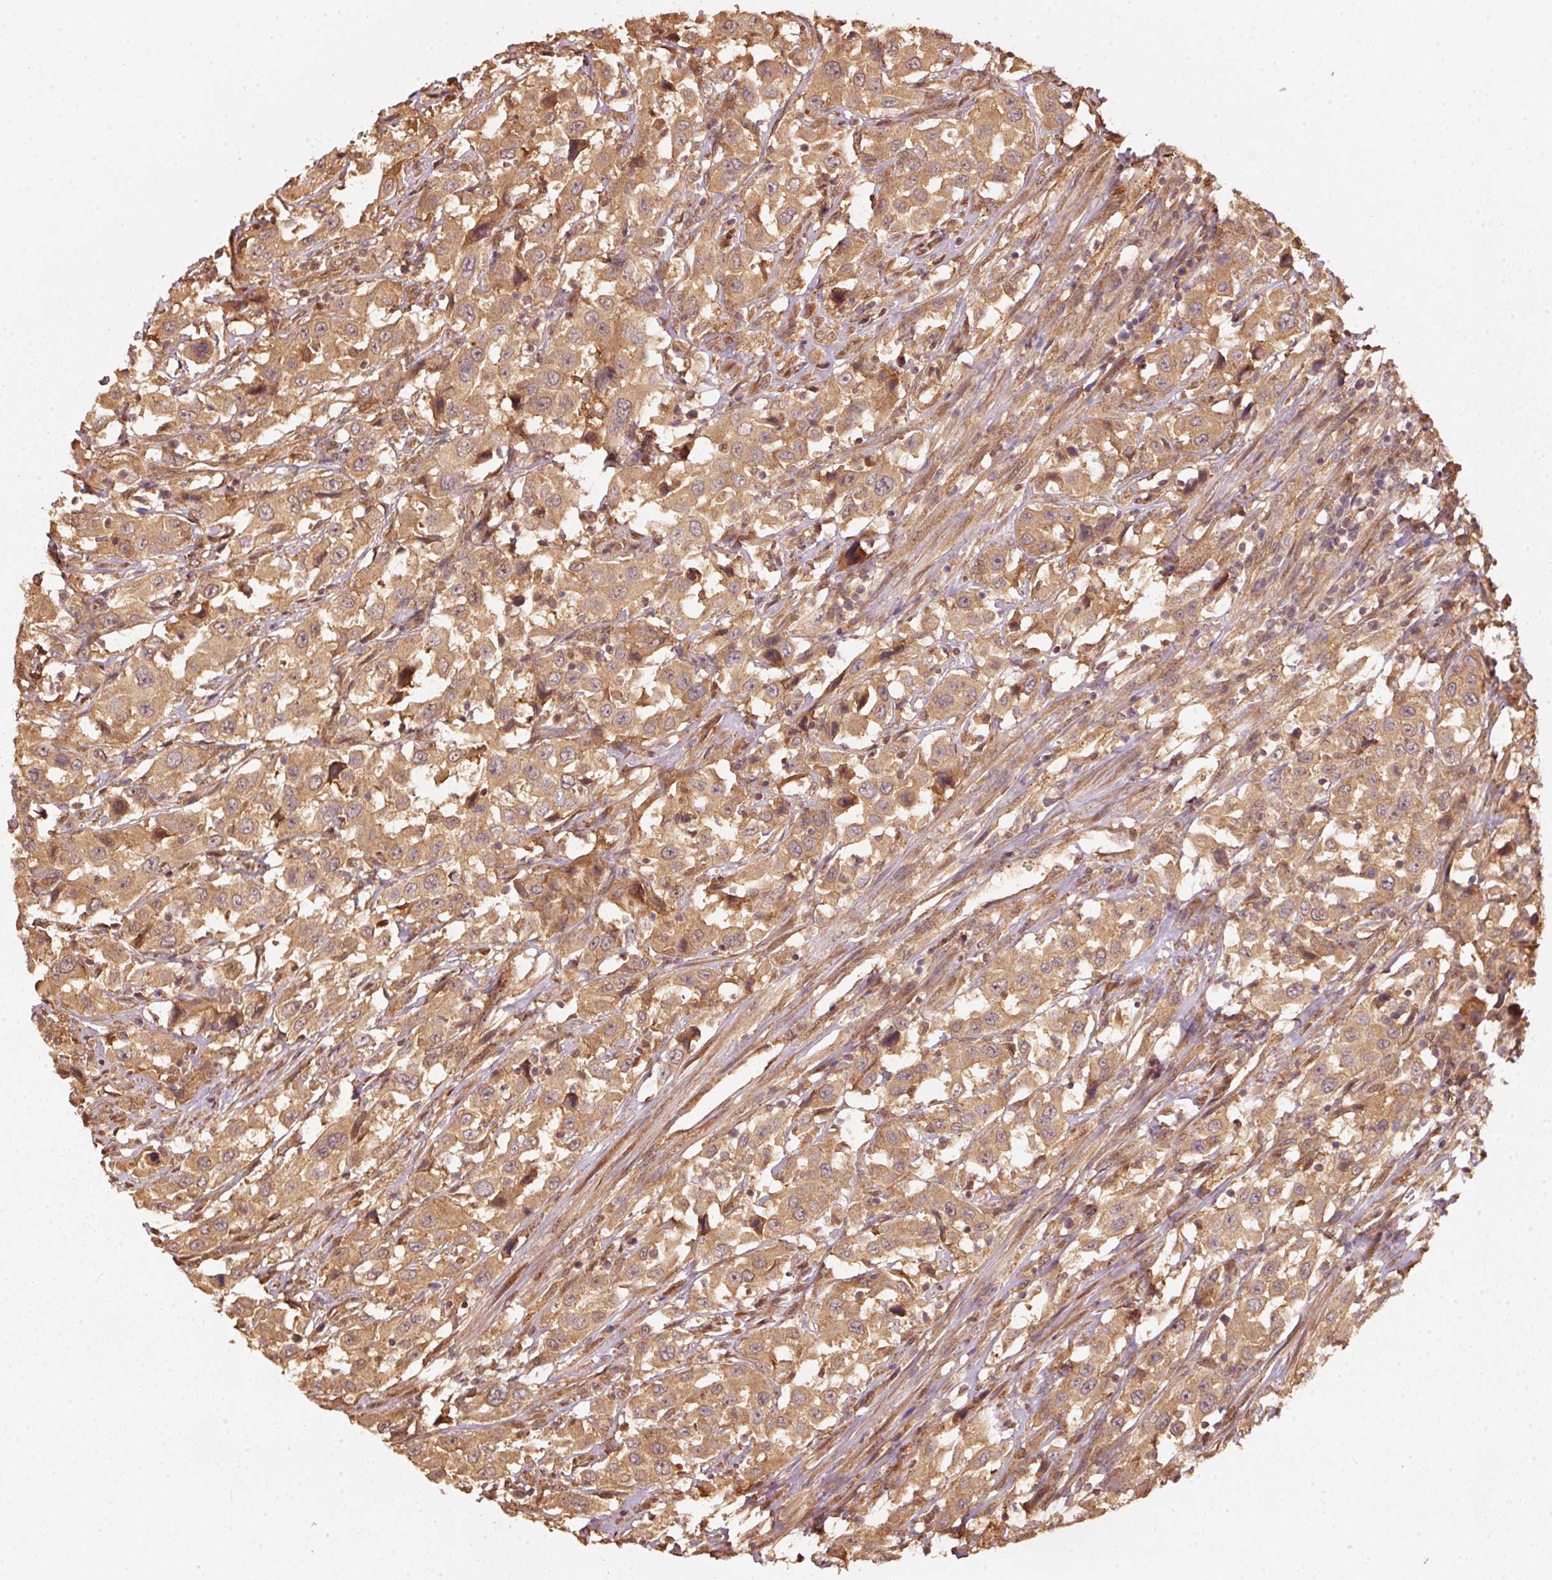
{"staining": {"intensity": "moderate", "quantity": ">75%", "location": "cytoplasmic/membranous"}, "tissue": "urothelial cancer", "cell_type": "Tumor cells", "image_type": "cancer", "snomed": [{"axis": "morphology", "description": "Urothelial carcinoma, High grade"}, {"axis": "topography", "description": "Urinary bladder"}], "caption": "Urothelial cancer stained with IHC displays moderate cytoplasmic/membranous positivity in about >75% of tumor cells.", "gene": "STAU1", "patient": {"sex": "male", "age": 61}}